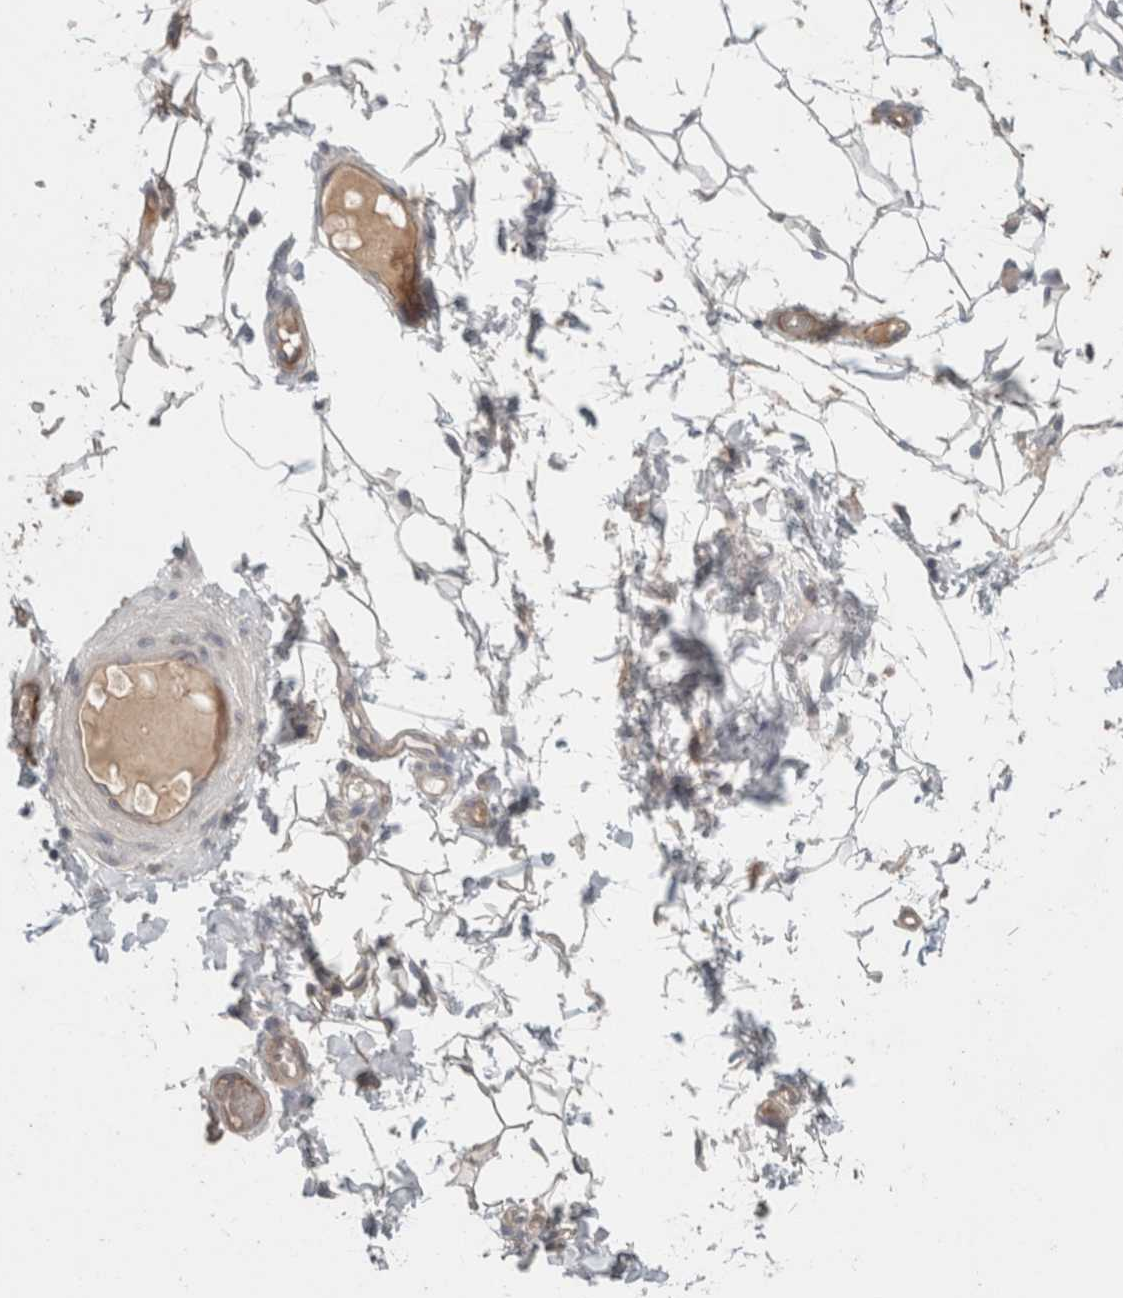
{"staining": {"intensity": "negative", "quantity": "none", "location": "none"}, "tissue": "adipose tissue", "cell_type": "Adipocytes", "image_type": "normal", "snomed": [{"axis": "morphology", "description": "Normal tissue, NOS"}, {"axis": "topography", "description": "Adipose tissue"}, {"axis": "topography", "description": "Vascular tissue"}, {"axis": "topography", "description": "Peripheral nerve tissue"}], "caption": "The image demonstrates no staining of adipocytes in normal adipose tissue.", "gene": "RASAL2", "patient": {"sex": "male", "age": 25}}